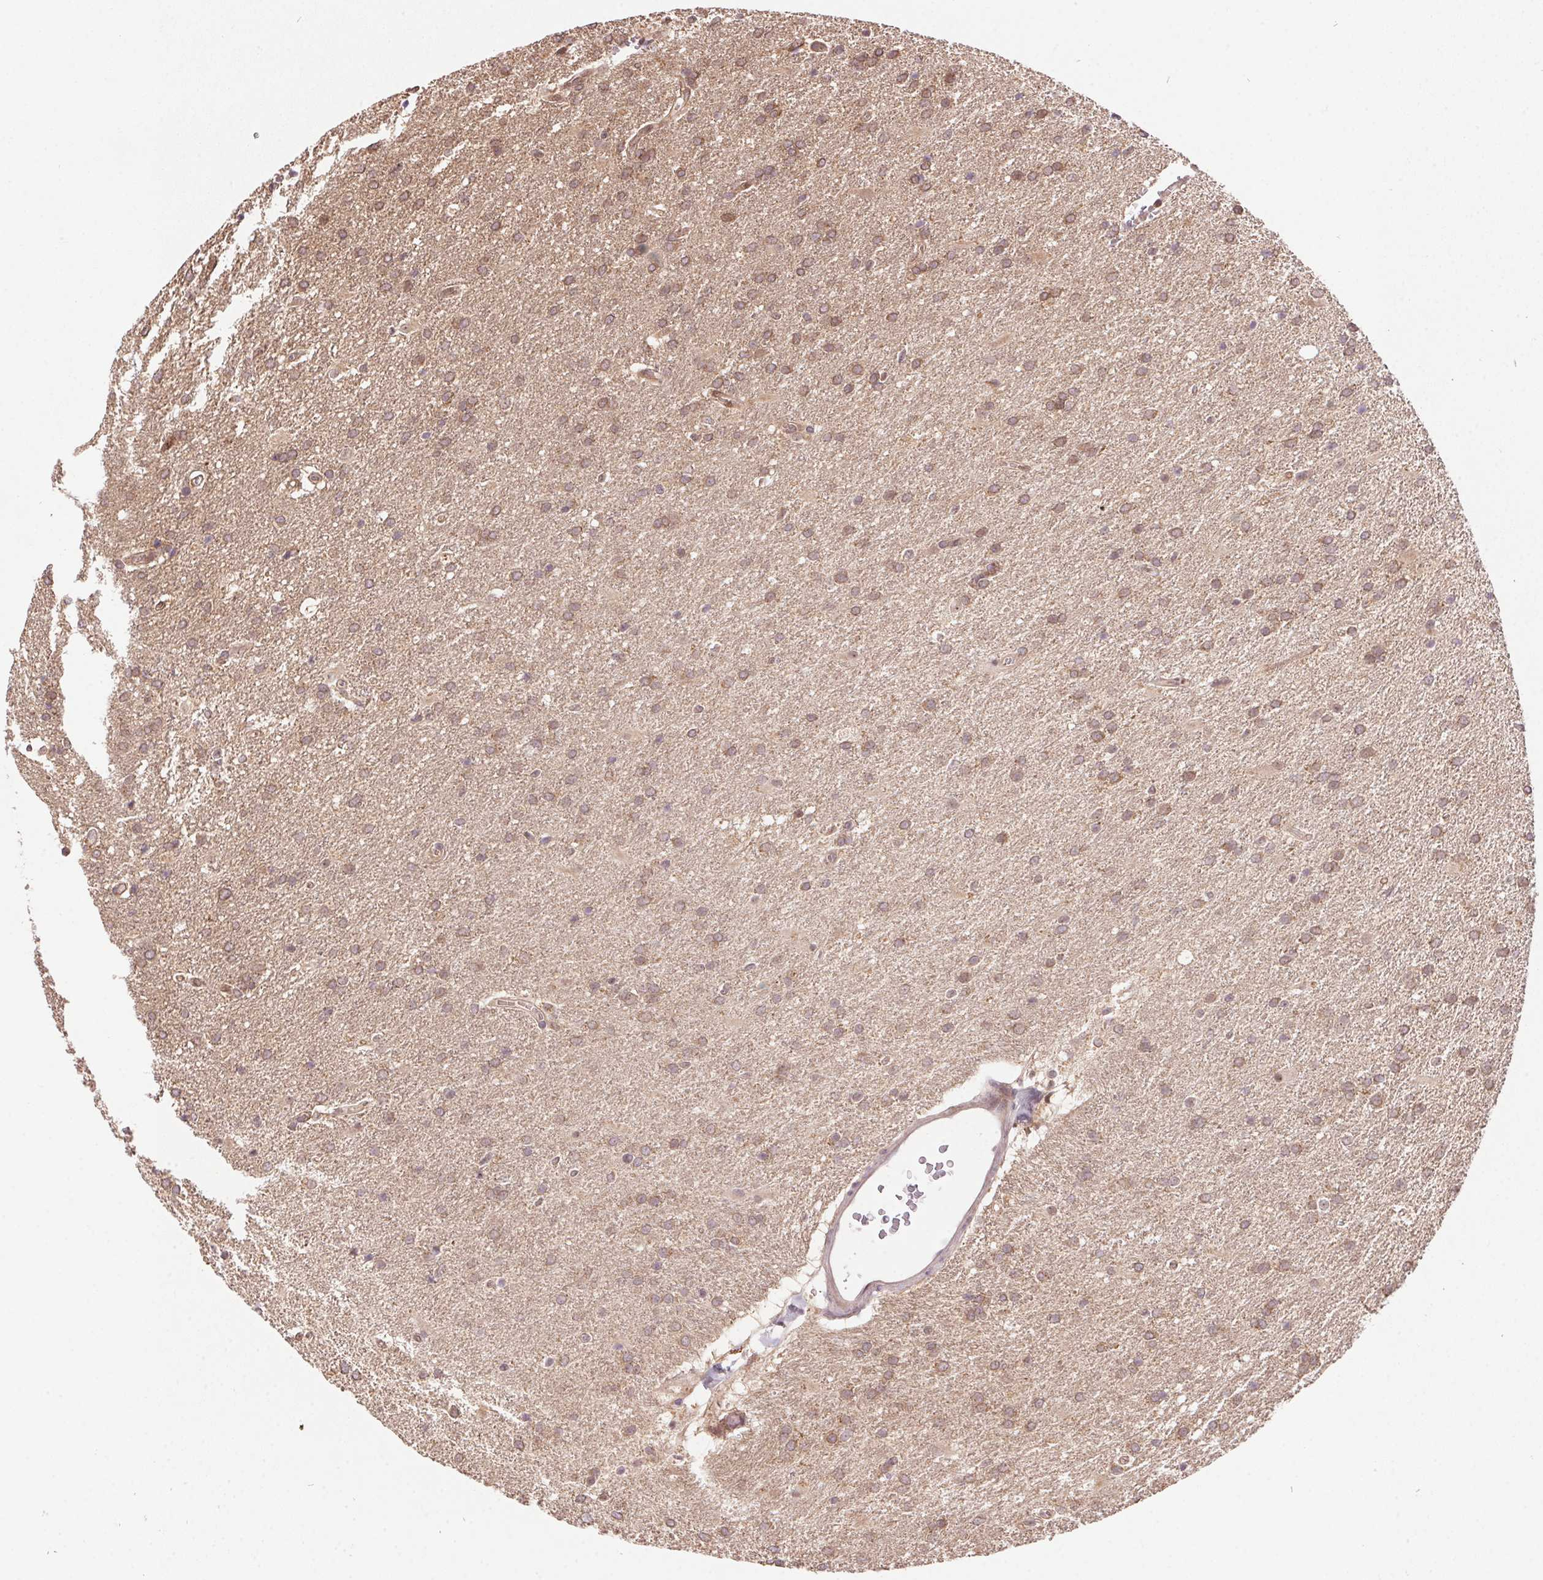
{"staining": {"intensity": "weak", "quantity": ">75%", "location": "cytoplasmic/membranous"}, "tissue": "glioma", "cell_type": "Tumor cells", "image_type": "cancer", "snomed": [{"axis": "morphology", "description": "Glioma, malignant, Low grade"}, {"axis": "topography", "description": "Brain"}], "caption": "This is a micrograph of immunohistochemistry staining of malignant glioma (low-grade), which shows weak positivity in the cytoplasmic/membranous of tumor cells.", "gene": "NUDT16", "patient": {"sex": "male", "age": 66}}